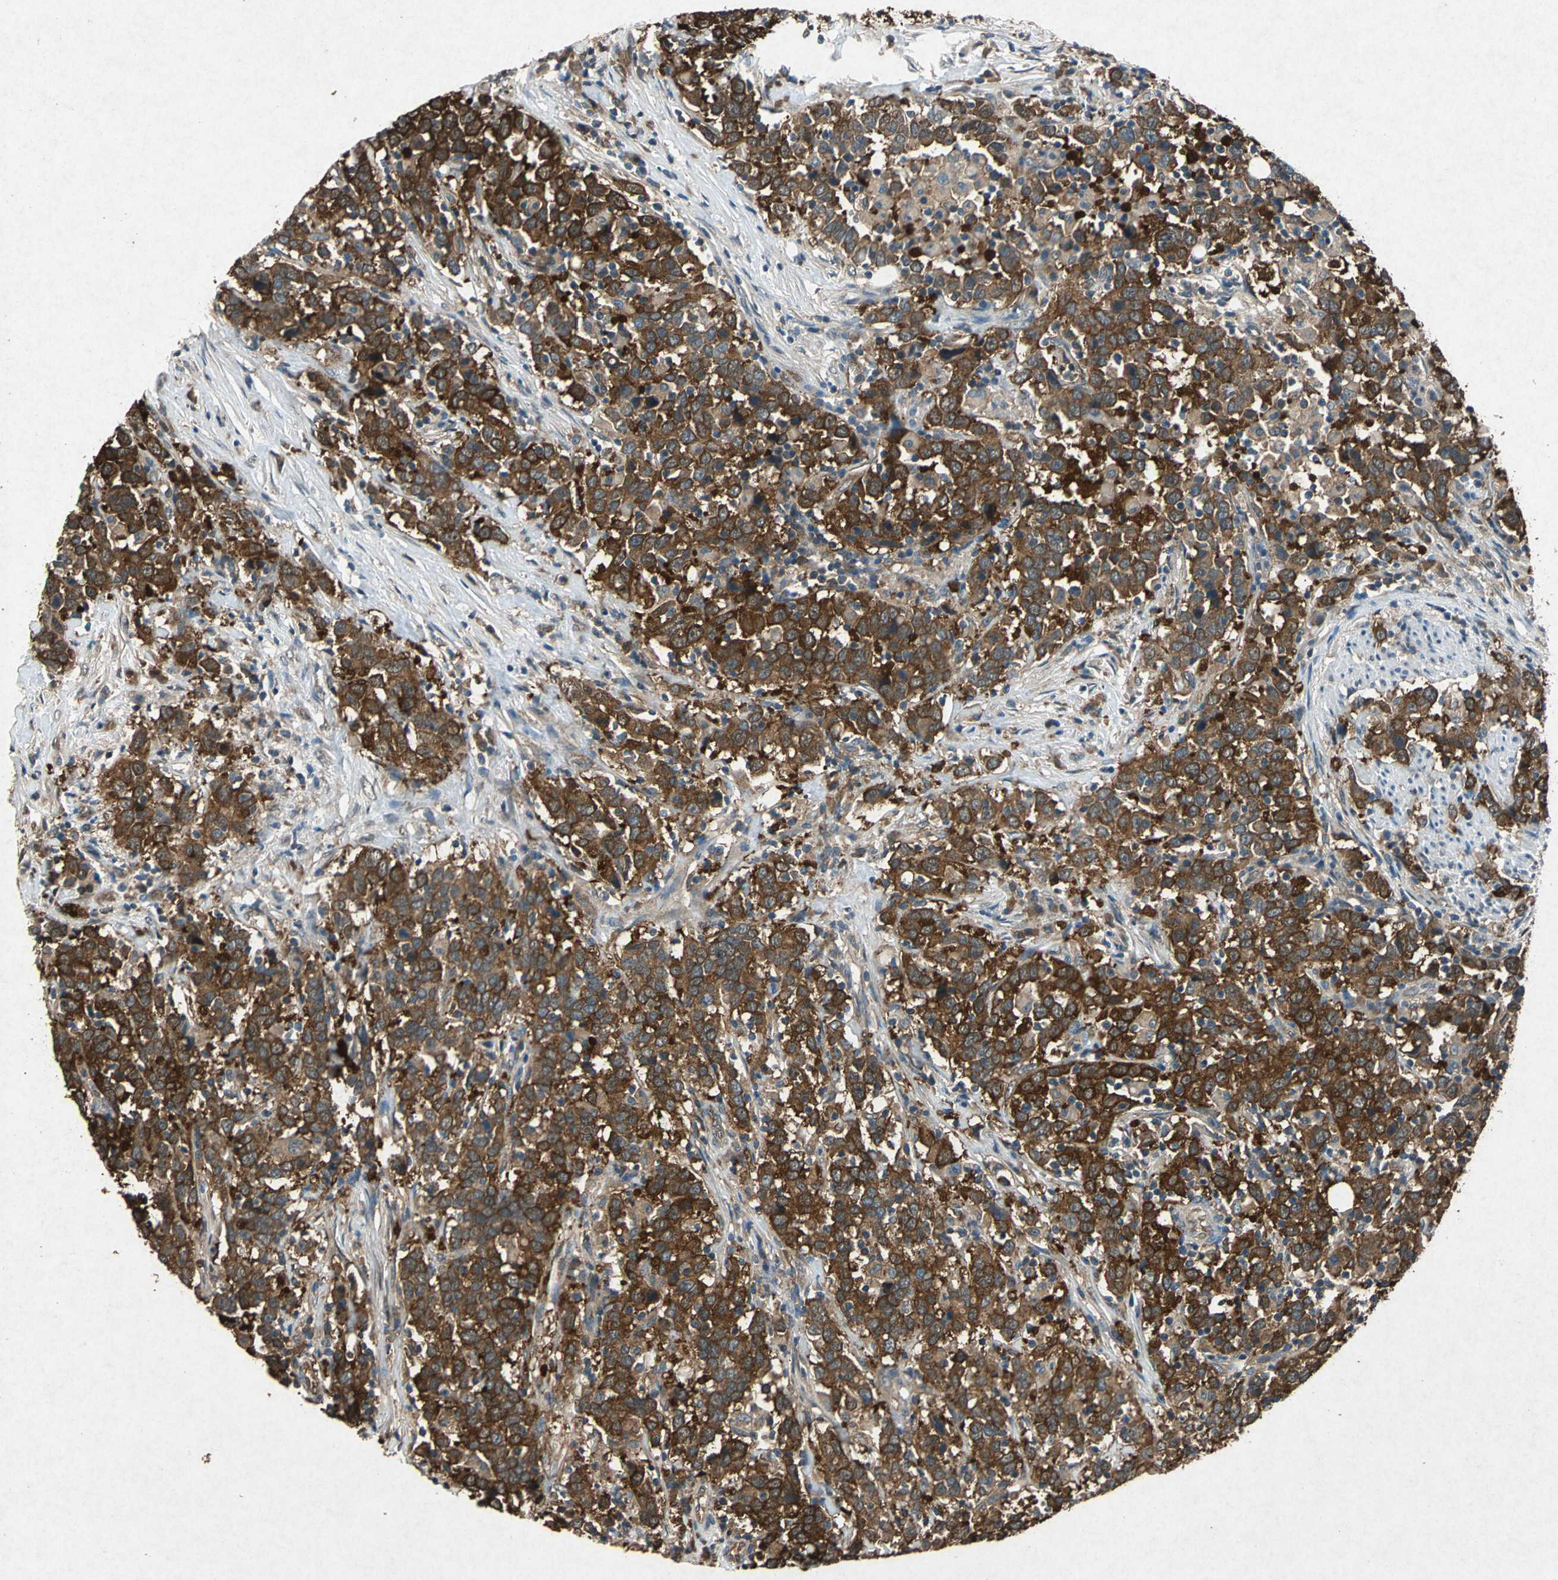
{"staining": {"intensity": "strong", "quantity": ">75%", "location": "cytoplasmic/membranous"}, "tissue": "urothelial cancer", "cell_type": "Tumor cells", "image_type": "cancer", "snomed": [{"axis": "morphology", "description": "Urothelial carcinoma, High grade"}, {"axis": "topography", "description": "Urinary bladder"}], "caption": "High-power microscopy captured an immunohistochemistry (IHC) photomicrograph of urothelial carcinoma (high-grade), revealing strong cytoplasmic/membranous expression in approximately >75% of tumor cells. Using DAB (3,3'-diaminobenzidine) (brown) and hematoxylin (blue) stains, captured at high magnification using brightfield microscopy.", "gene": "HSP90AB1", "patient": {"sex": "male", "age": 61}}